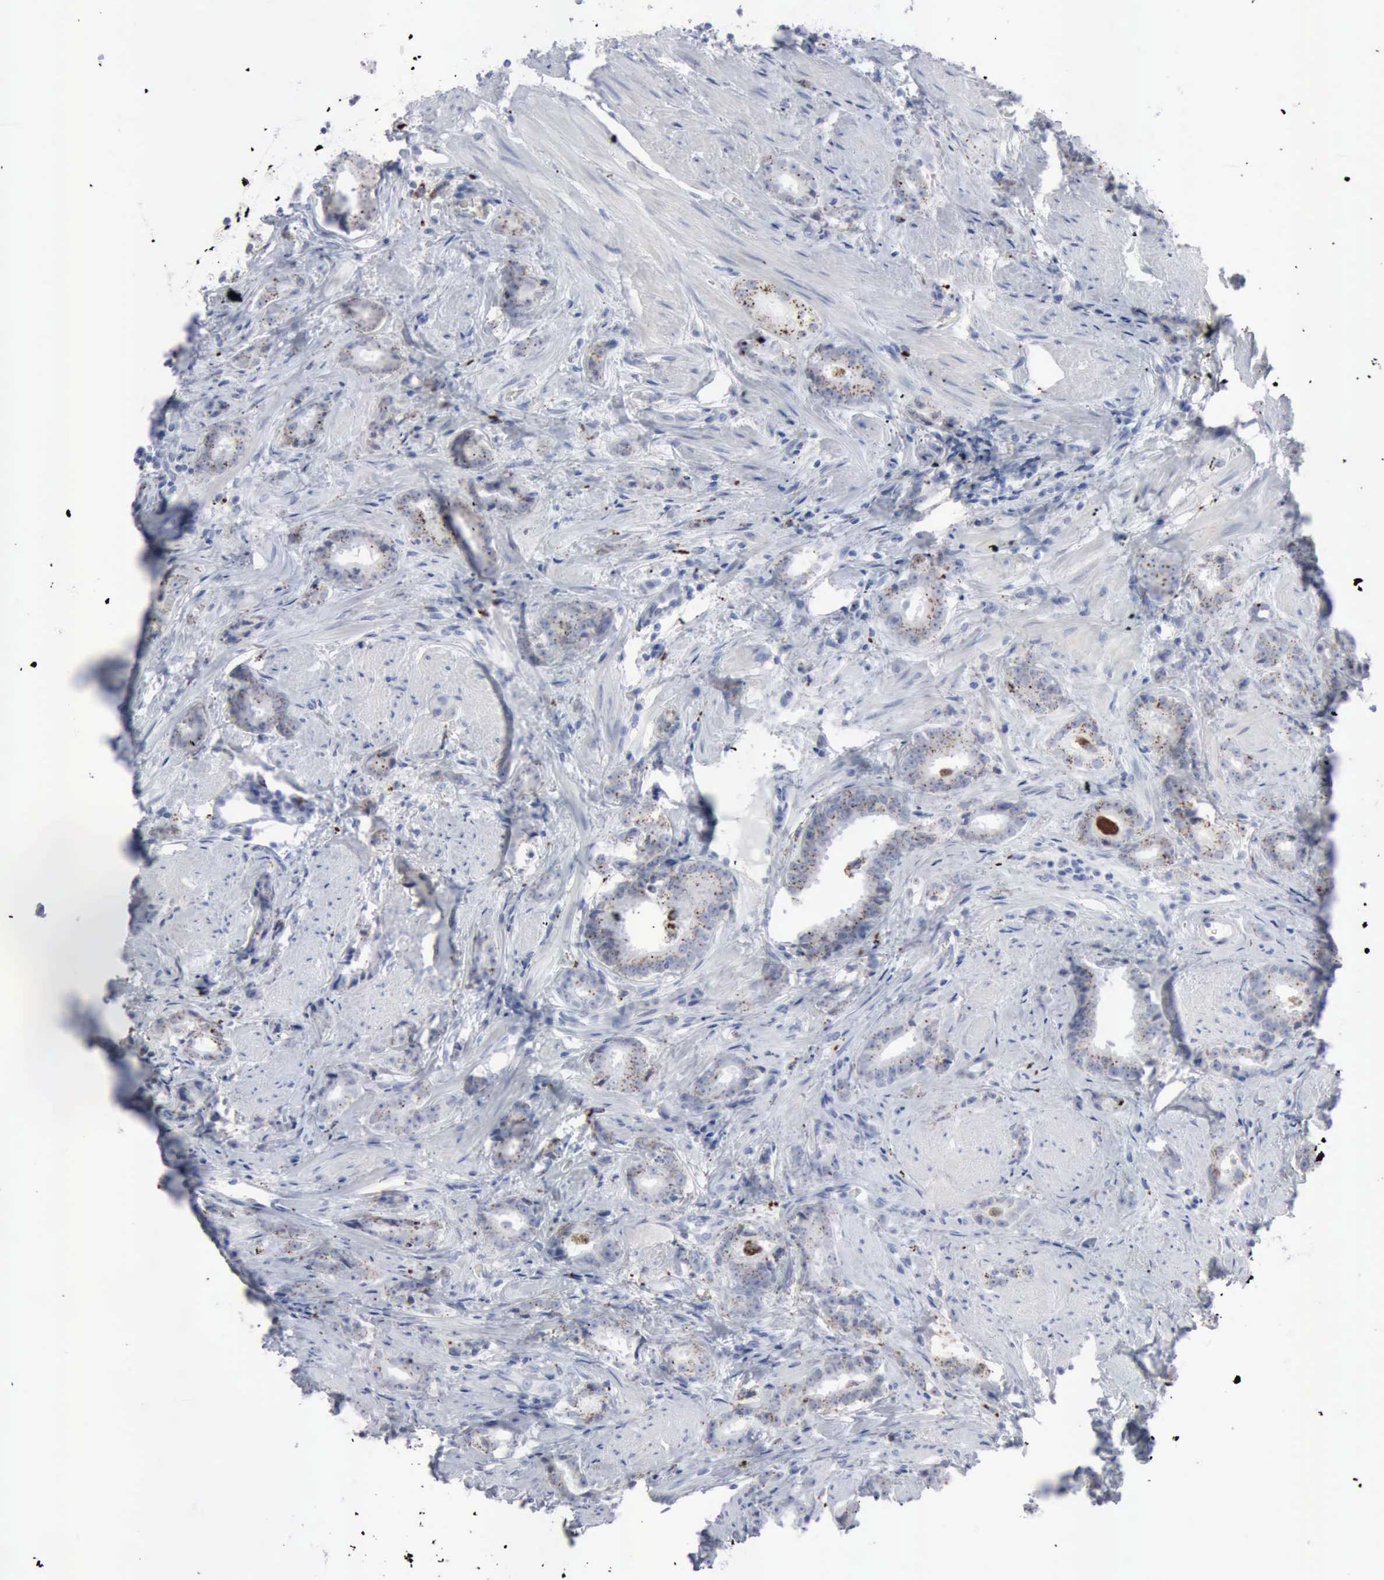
{"staining": {"intensity": "weak", "quantity": "25%-75%", "location": "cytoplasmic/membranous"}, "tissue": "prostate cancer", "cell_type": "Tumor cells", "image_type": "cancer", "snomed": [{"axis": "morphology", "description": "Adenocarcinoma, Medium grade"}, {"axis": "topography", "description": "Prostate"}], "caption": "A photomicrograph of human adenocarcinoma (medium-grade) (prostate) stained for a protein displays weak cytoplasmic/membranous brown staining in tumor cells.", "gene": "GLA", "patient": {"sex": "male", "age": 53}}